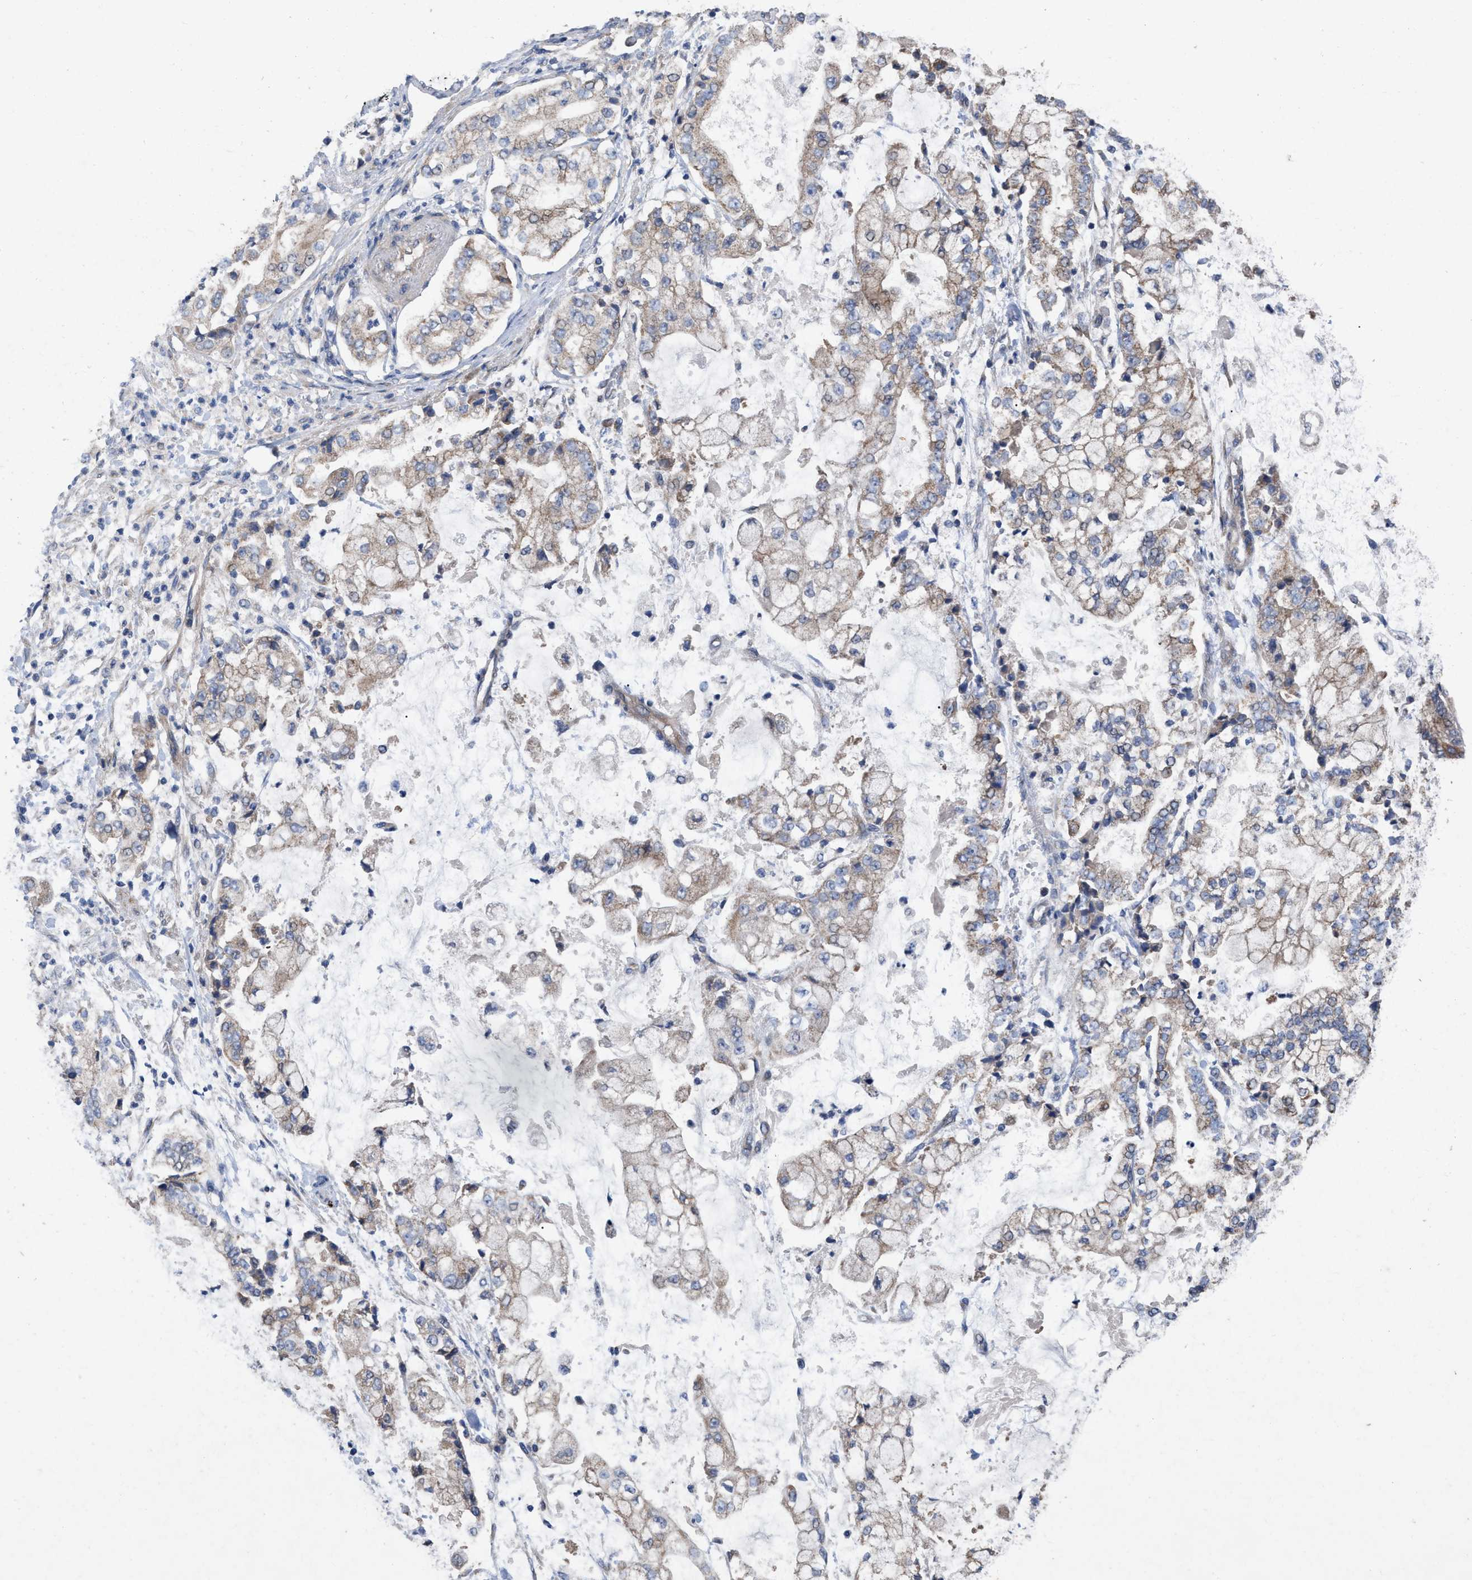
{"staining": {"intensity": "weak", "quantity": ">75%", "location": "cytoplasmic/membranous"}, "tissue": "stomach cancer", "cell_type": "Tumor cells", "image_type": "cancer", "snomed": [{"axis": "morphology", "description": "Adenocarcinoma, NOS"}, {"axis": "topography", "description": "Stomach"}], "caption": "Protein analysis of stomach cancer tissue demonstrates weak cytoplasmic/membranous expression in about >75% of tumor cells.", "gene": "VIP", "patient": {"sex": "male", "age": 76}}